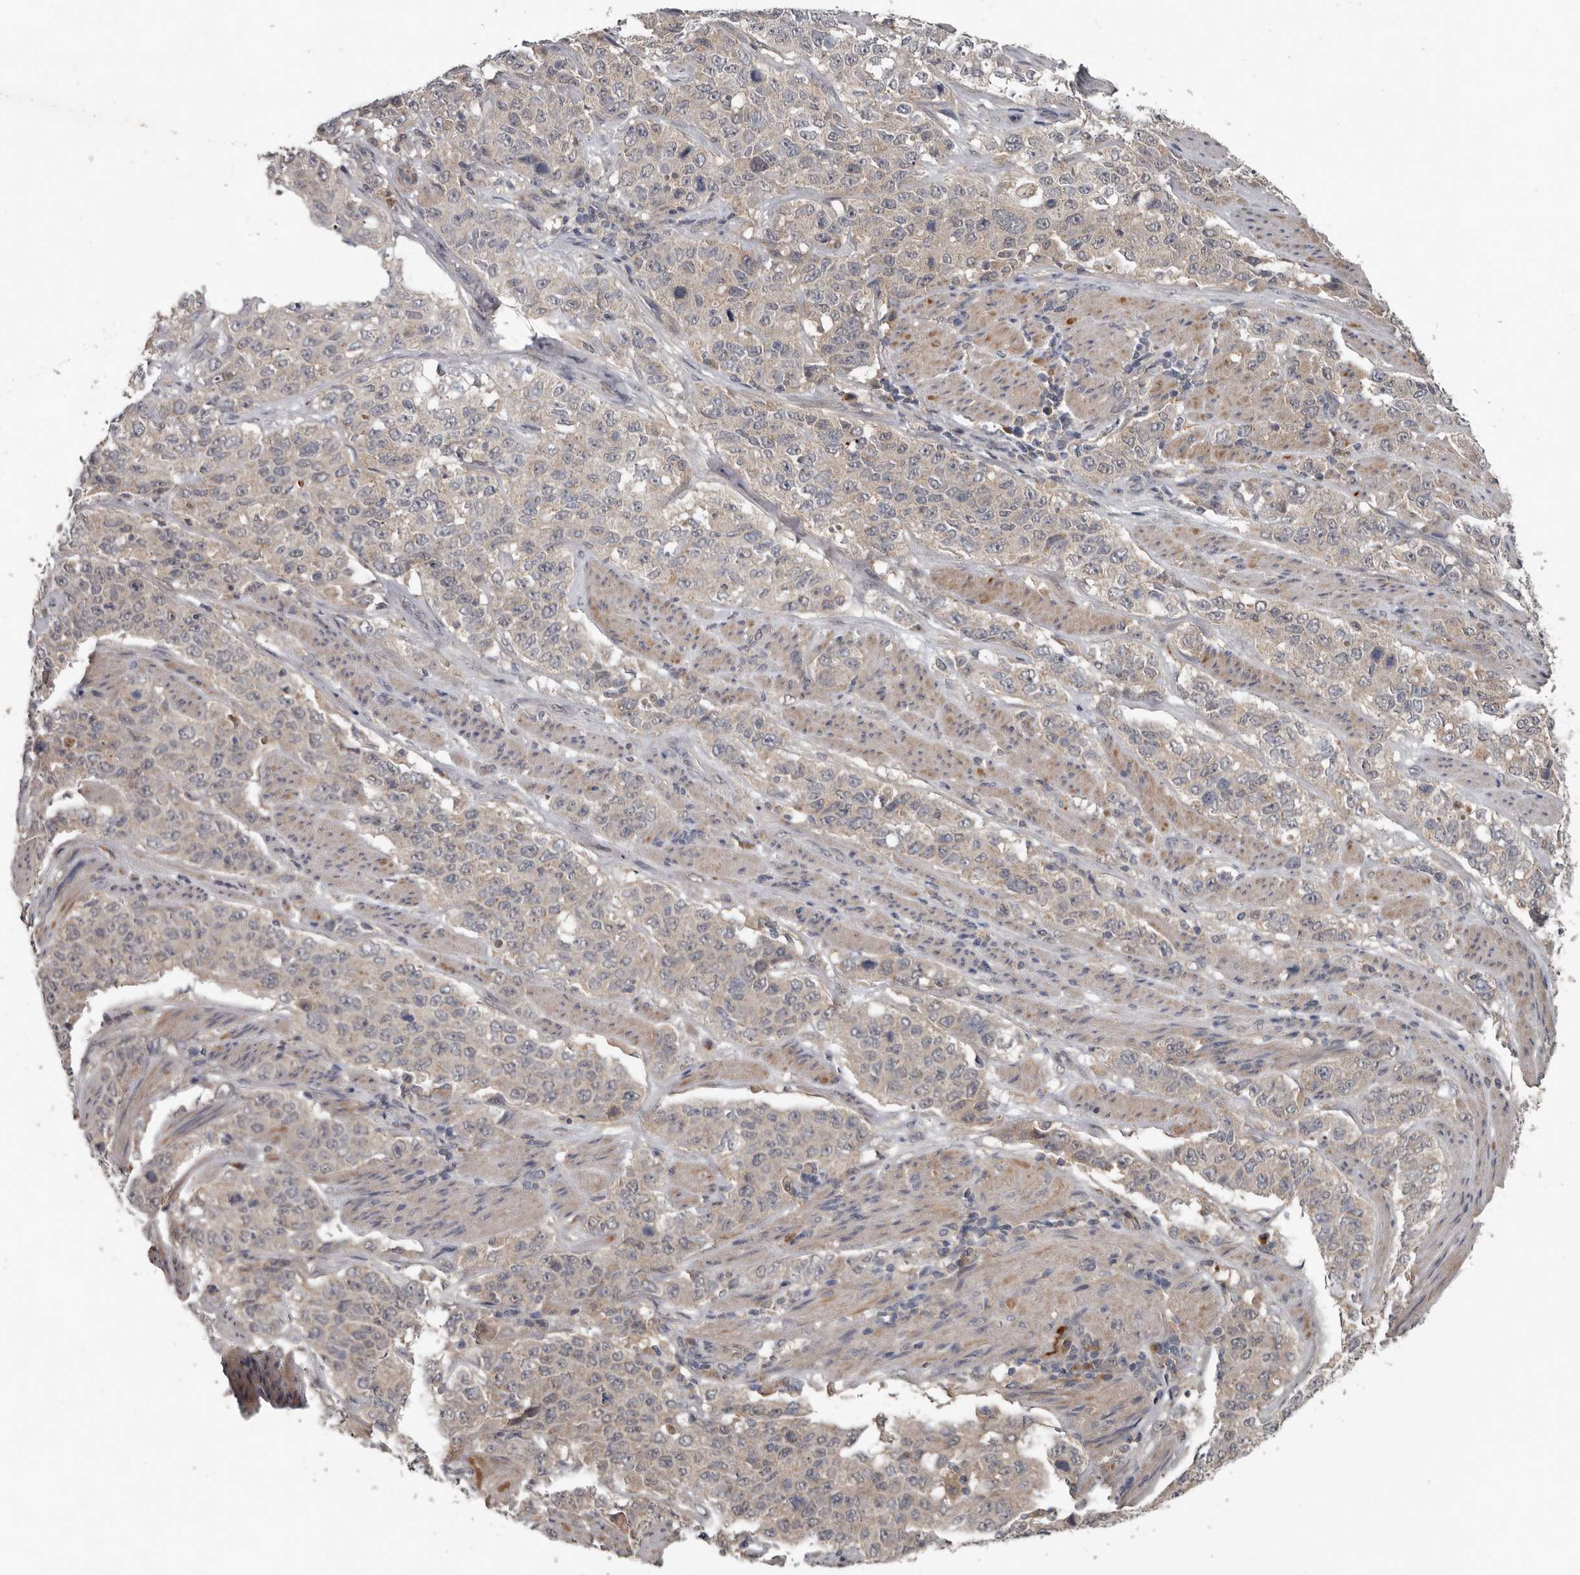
{"staining": {"intensity": "negative", "quantity": "none", "location": "none"}, "tissue": "stomach cancer", "cell_type": "Tumor cells", "image_type": "cancer", "snomed": [{"axis": "morphology", "description": "Adenocarcinoma, NOS"}, {"axis": "topography", "description": "Stomach"}], "caption": "Photomicrograph shows no significant protein positivity in tumor cells of adenocarcinoma (stomach).", "gene": "DNAJB4", "patient": {"sex": "male", "age": 48}}